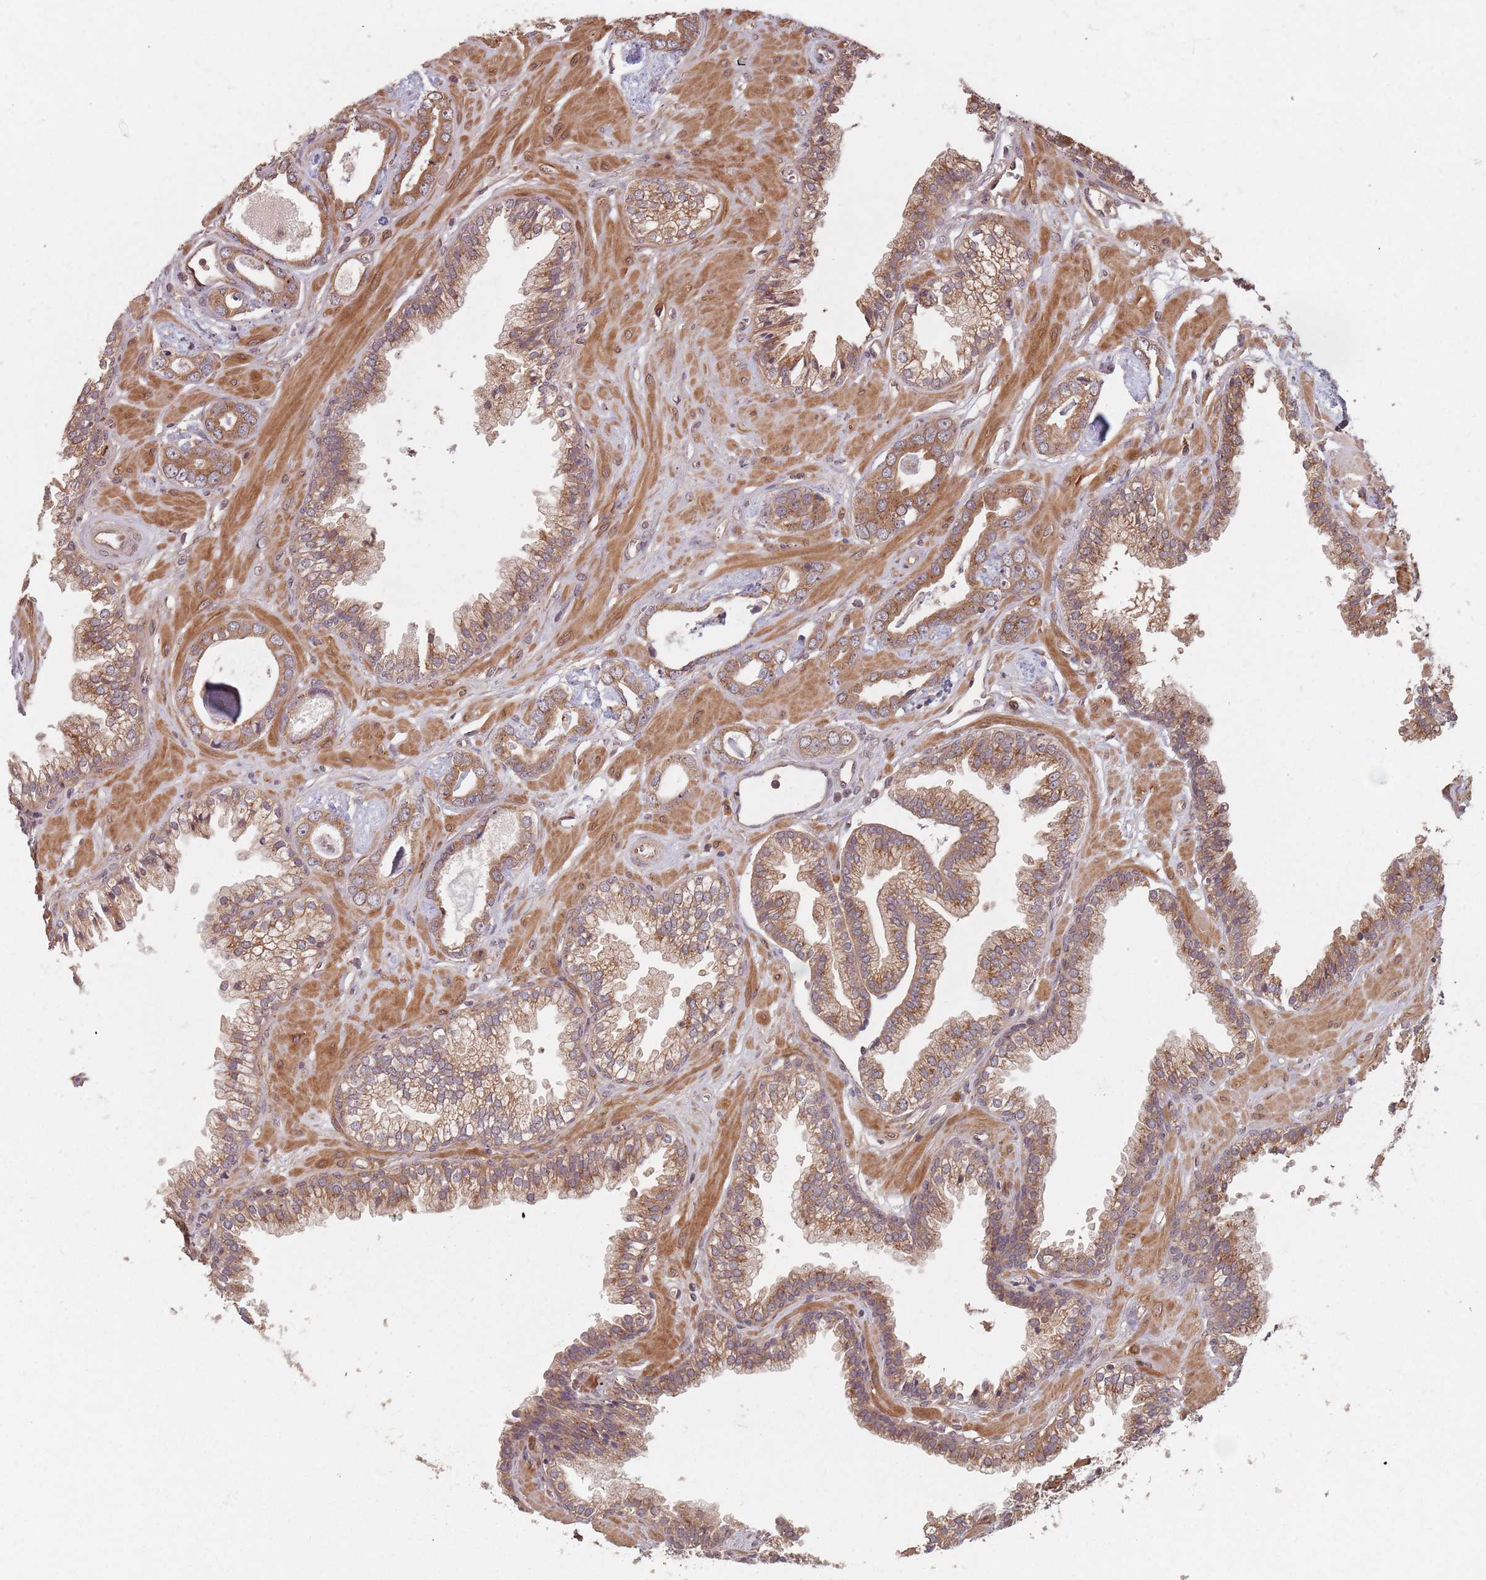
{"staining": {"intensity": "moderate", "quantity": ">75%", "location": "cytoplasmic/membranous"}, "tissue": "prostate cancer", "cell_type": "Tumor cells", "image_type": "cancer", "snomed": [{"axis": "morphology", "description": "Adenocarcinoma, Low grade"}, {"axis": "topography", "description": "Prostate"}], "caption": "Protein expression analysis of human low-grade adenocarcinoma (prostate) reveals moderate cytoplasmic/membranous expression in about >75% of tumor cells. The protein is shown in brown color, while the nuclei are stained blue.", "gene": "C3orf14", "patient": {"sex": "male", "age": 60}}